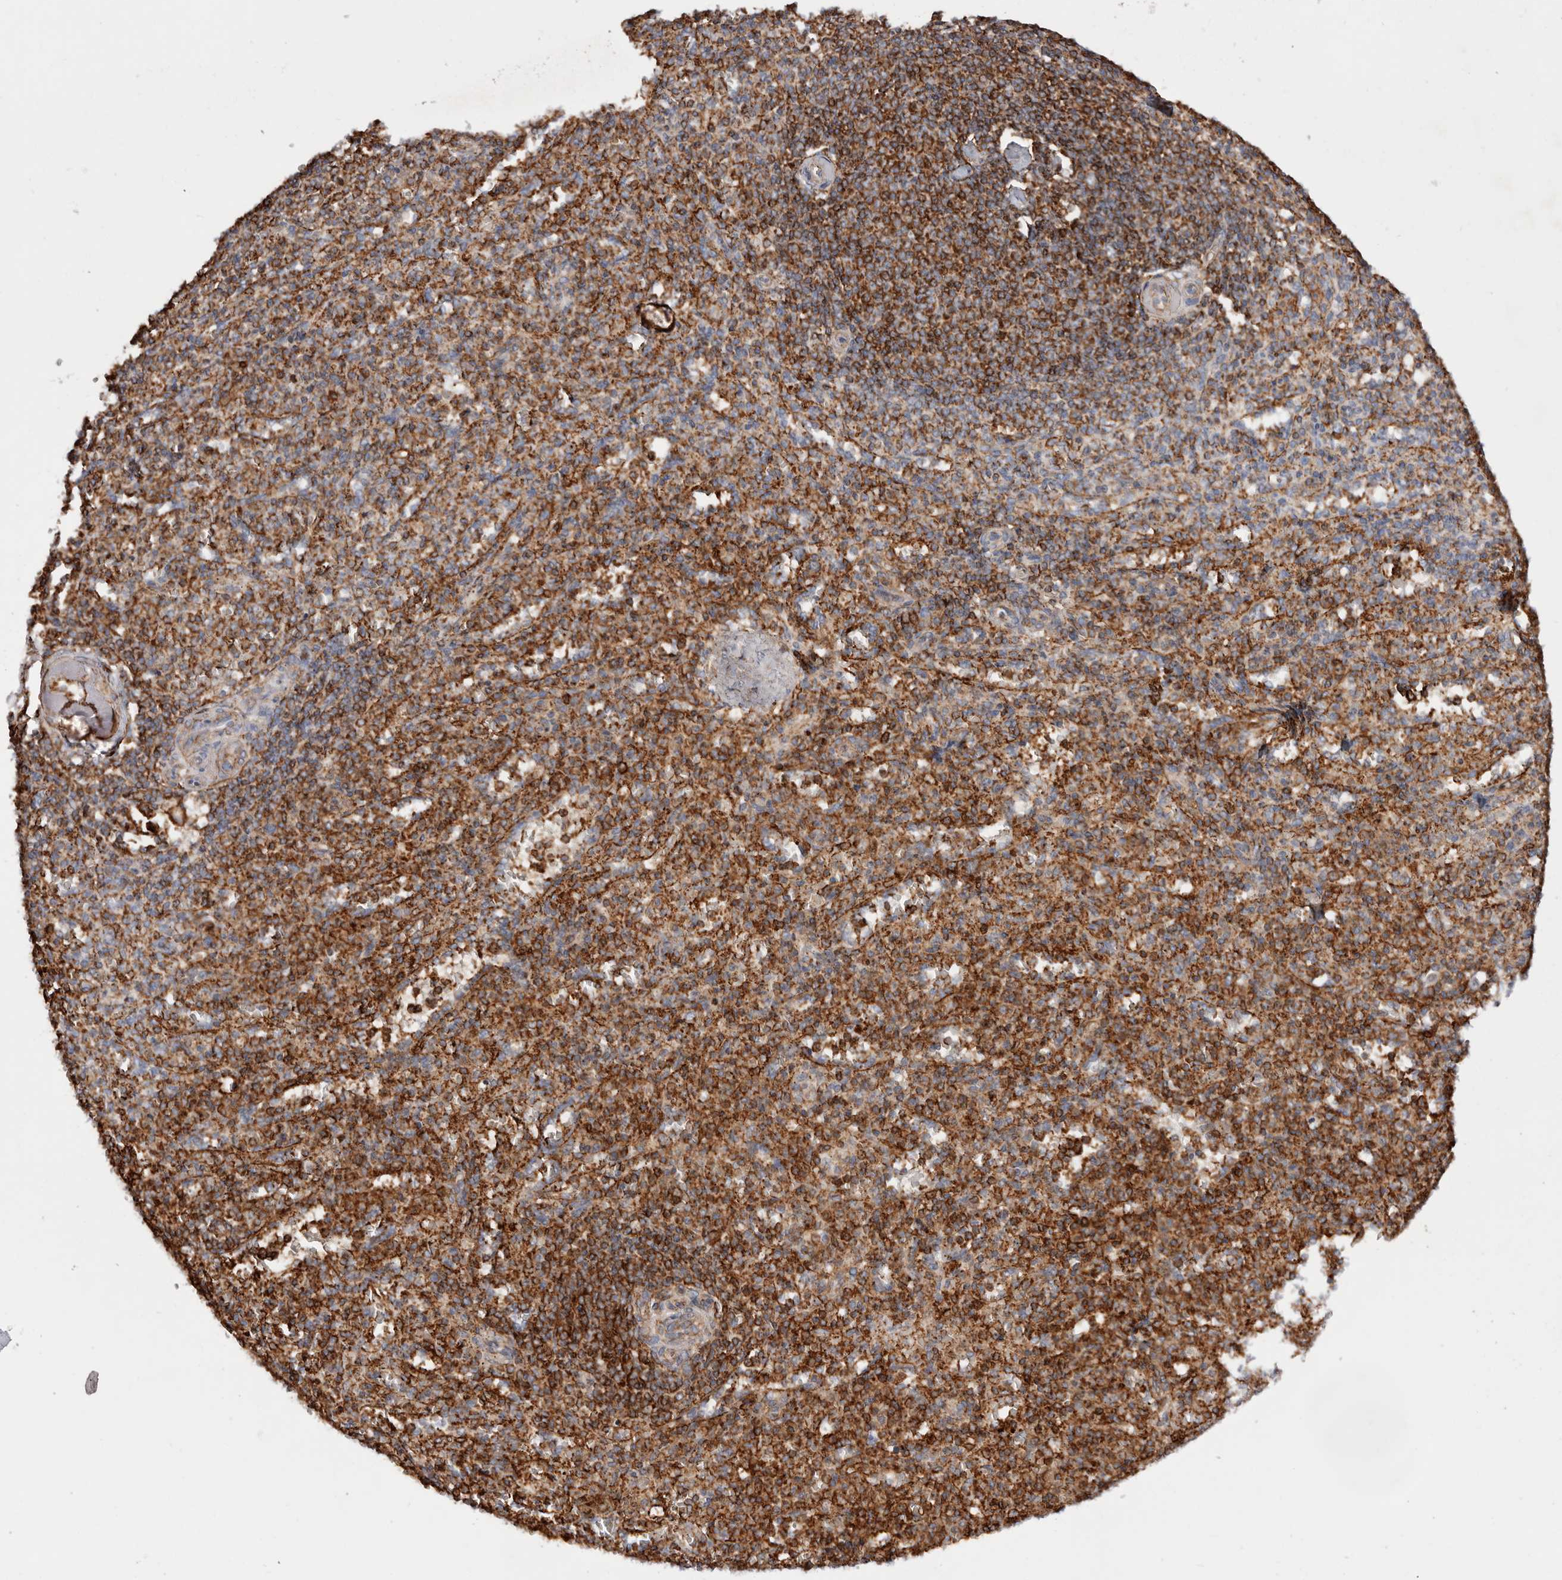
{"staining": {"intensity": "strong", "quantity": ">75%", "location": "cytoplasmic/membranous"}, "tissue": "spleen", "cell_type": "Cells in red pulp", "image_type": "normal", "snomed": [{"axis": "morphology", "description": "Normal tissue, NOS"}, {"axis": "topography", "description": "Spleen"}], "caption": "A micrograph showing strong cytoplasmic/membranous staining in about >75% of cells in red pulp in benign spleen, as visualized by brown immunohistochemical staining.", "gene": "PTPN22", "patient": {"sex": "female", "age": 74}}